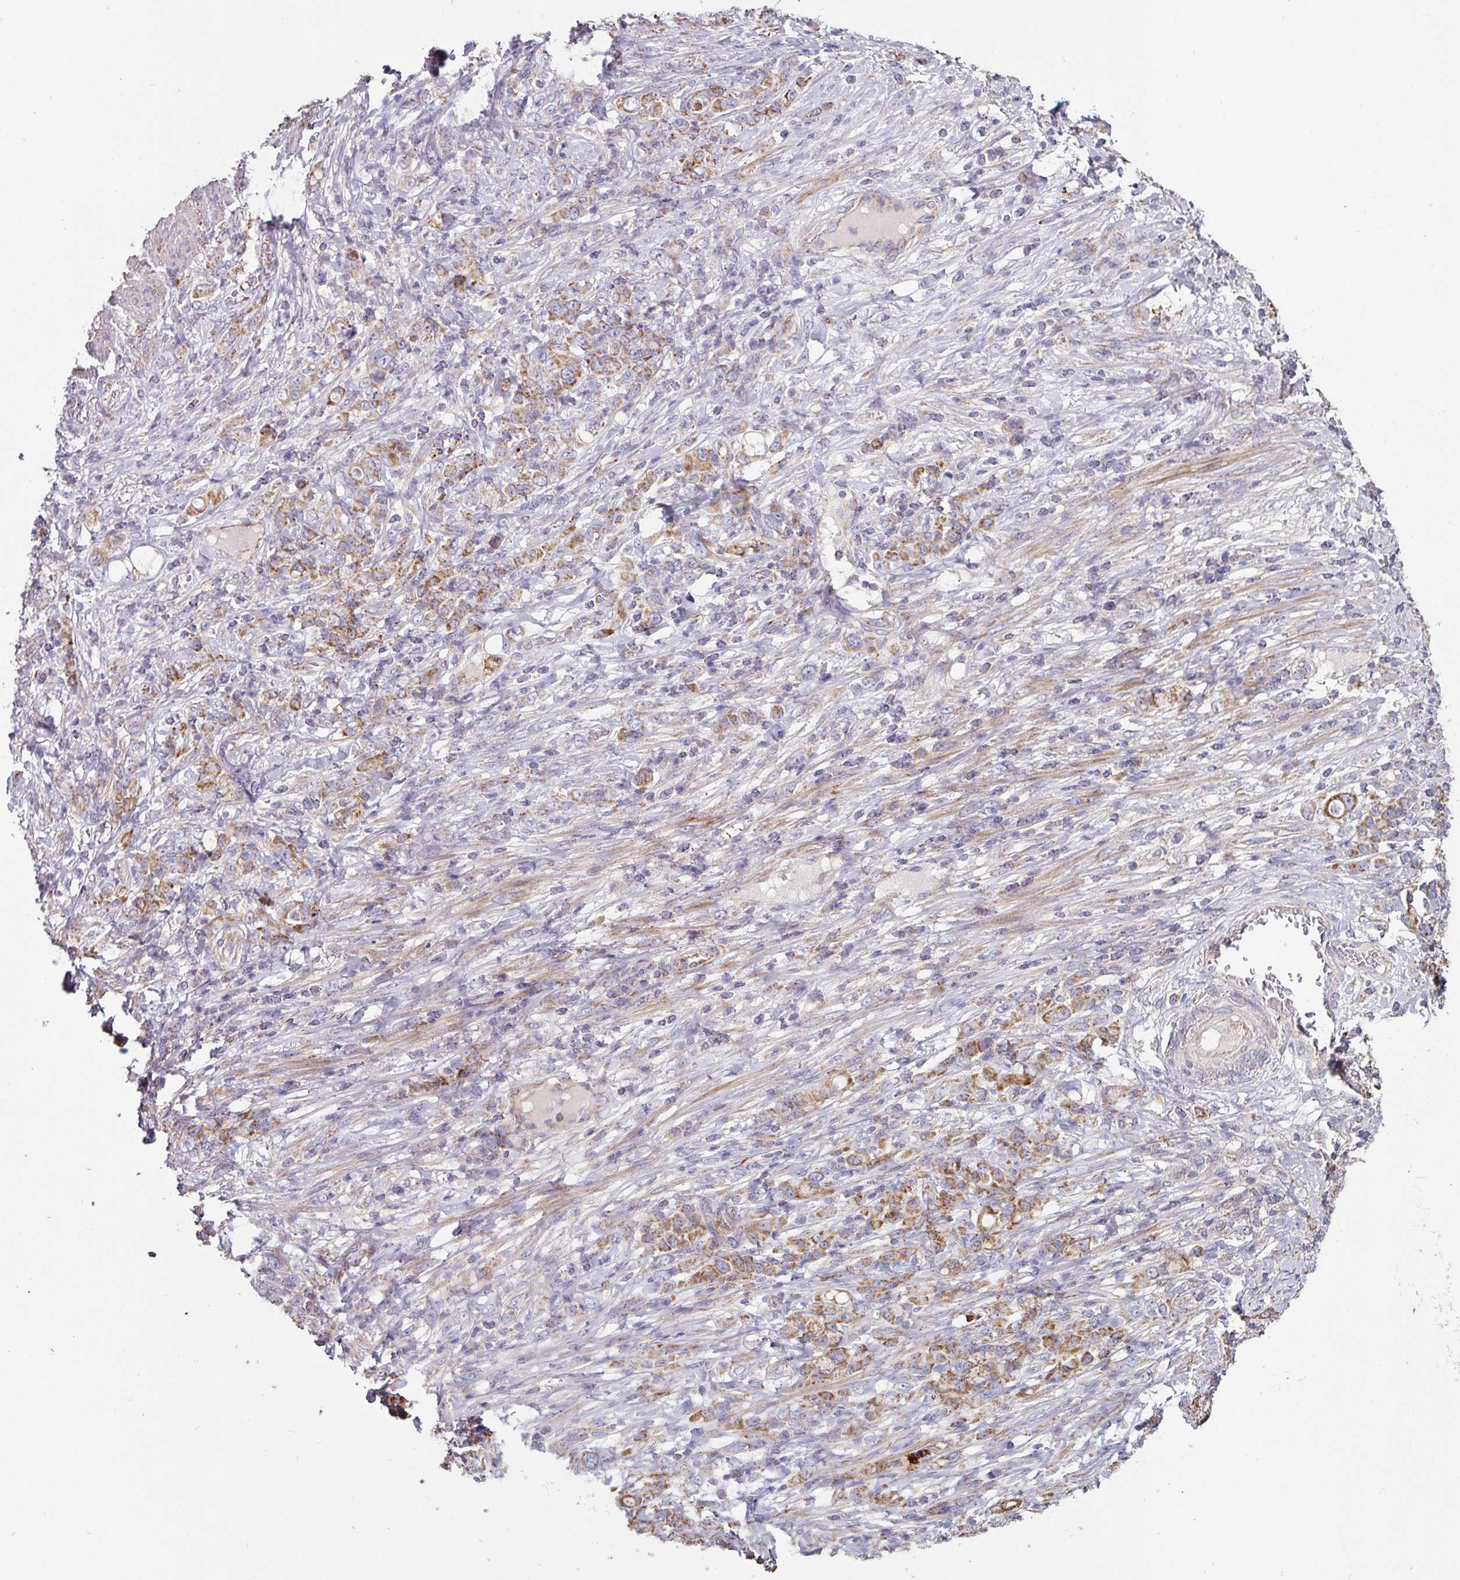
{"staining": {"intensity": "moderate", "quantity": ">75%", "location": "cytoplasmic/membranous"}, "tissue": "stomach cancer", "cell_type": "Tumor cells", "image_type": "cancer", "snomed": [{"axis": "morphology", "description": "Adenocarcinoma, NOS"}, {"axis": "topography", "description": "Stomach"}], "caption": "The immunohistochemical stain highlights moderate cytoplasmic/membranous expression in tumor cells of stomach adenocarcinoma tissue.", "gene": "OR2D3", "patient": {"sex": "female", "age": 79}}